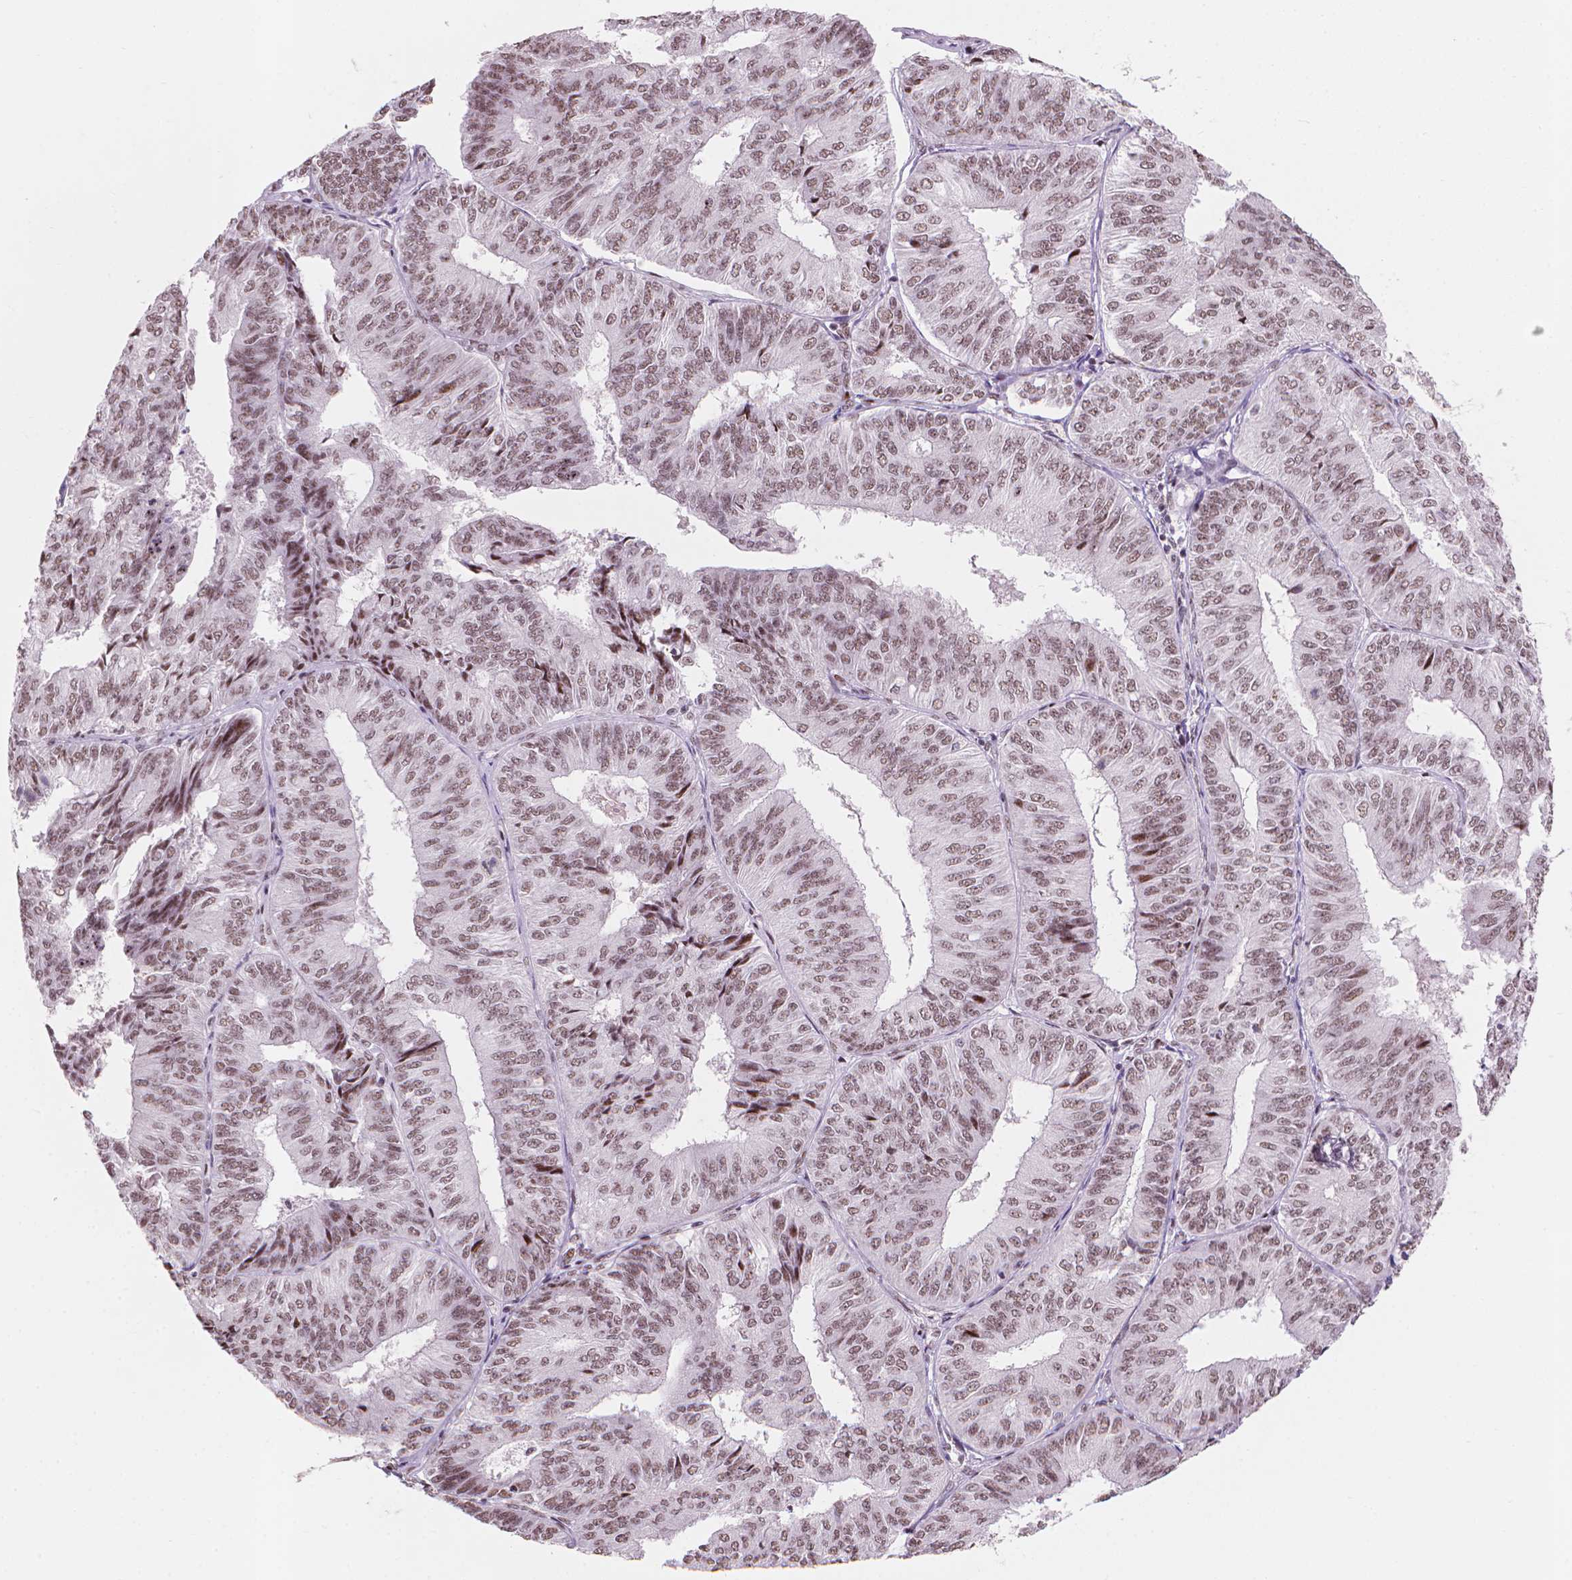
{"staining": {"intensity": "moderate", "quantity": ">75%", "location": "nuclear"}, "tissue": "endometrial cancer", "cell_type": "Tumor cells", "image_type": "cancer", "snomed": [{"axis": "morphology", "description": "Adenocarcinoma, NOS"}, {"axis": "topography", "description": "Endometrium"}], "caption": "Endometrial adenocarcinoma tissue exhibits moderate nuclear positivity in about >75% of tumor cells, visualized by immunohistochemistry.", "gene": "HES7", "patient": {"sex": "female", "age": 58}}